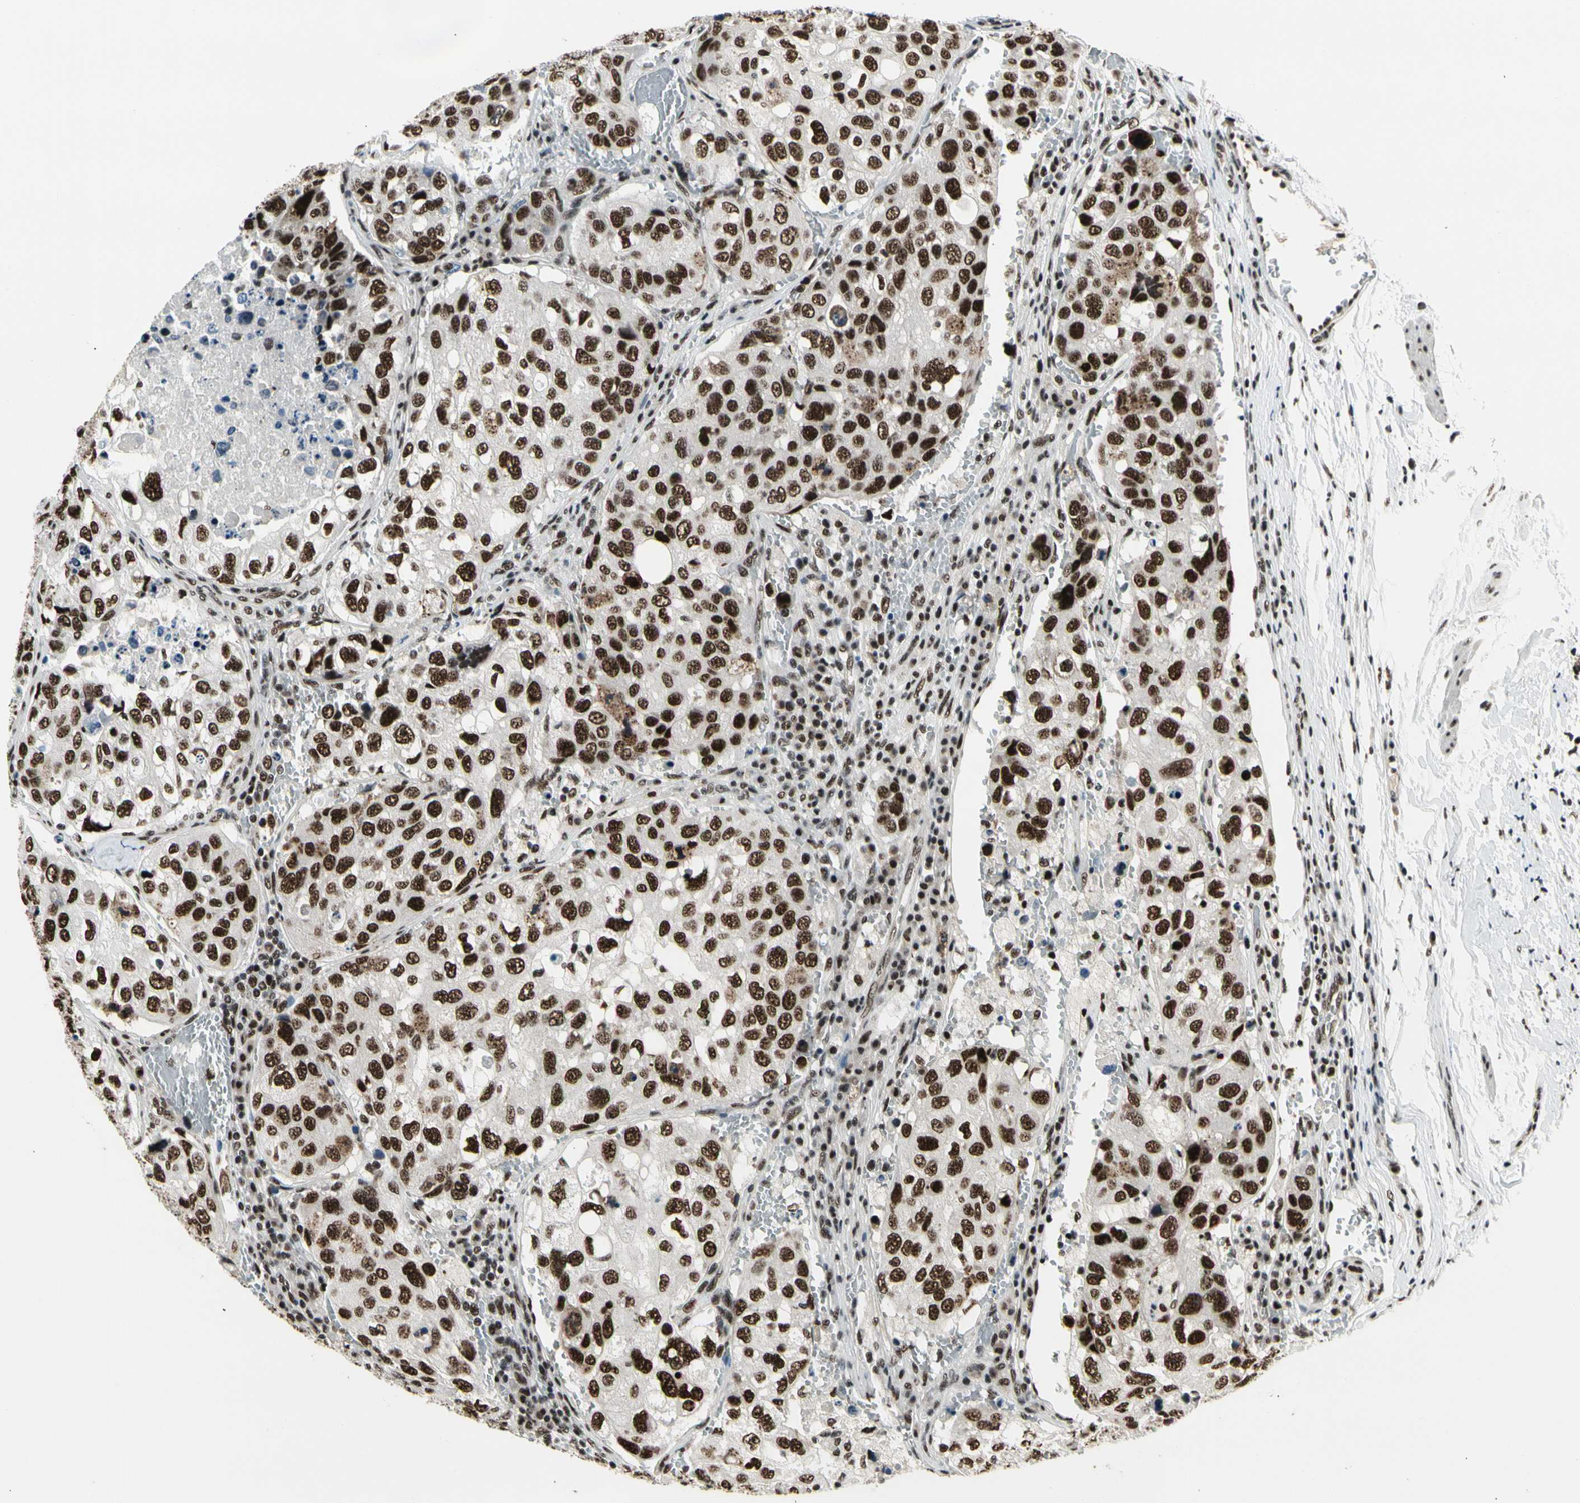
{"staining": {"intensity": "strong", "quantity": ">75%", "location": "nuclear"}, "tissue": "urothelial cancer", "cell_type": "Tumor cells", "image_type": "cancer", "snomed": [{"axis": "morphology", "description": "Urothelial carcinoma, High grade"}, {"axis": "topography", "description": "Lymph node"}, {"axis": "topography", "description": "Urinary bladder"}], "caption": "Urothelial cancer stained with IHC shows strong nuclear staining in approximately >75% of tumor cells. Using DAB (3,3'-diaminobenzidine) (brown) and hematoxylin (blue) stains, captured at high magnification using brightfield microscopy.", "gene": "SRSF11", "patient": {"sex": "male", "age": 51}}